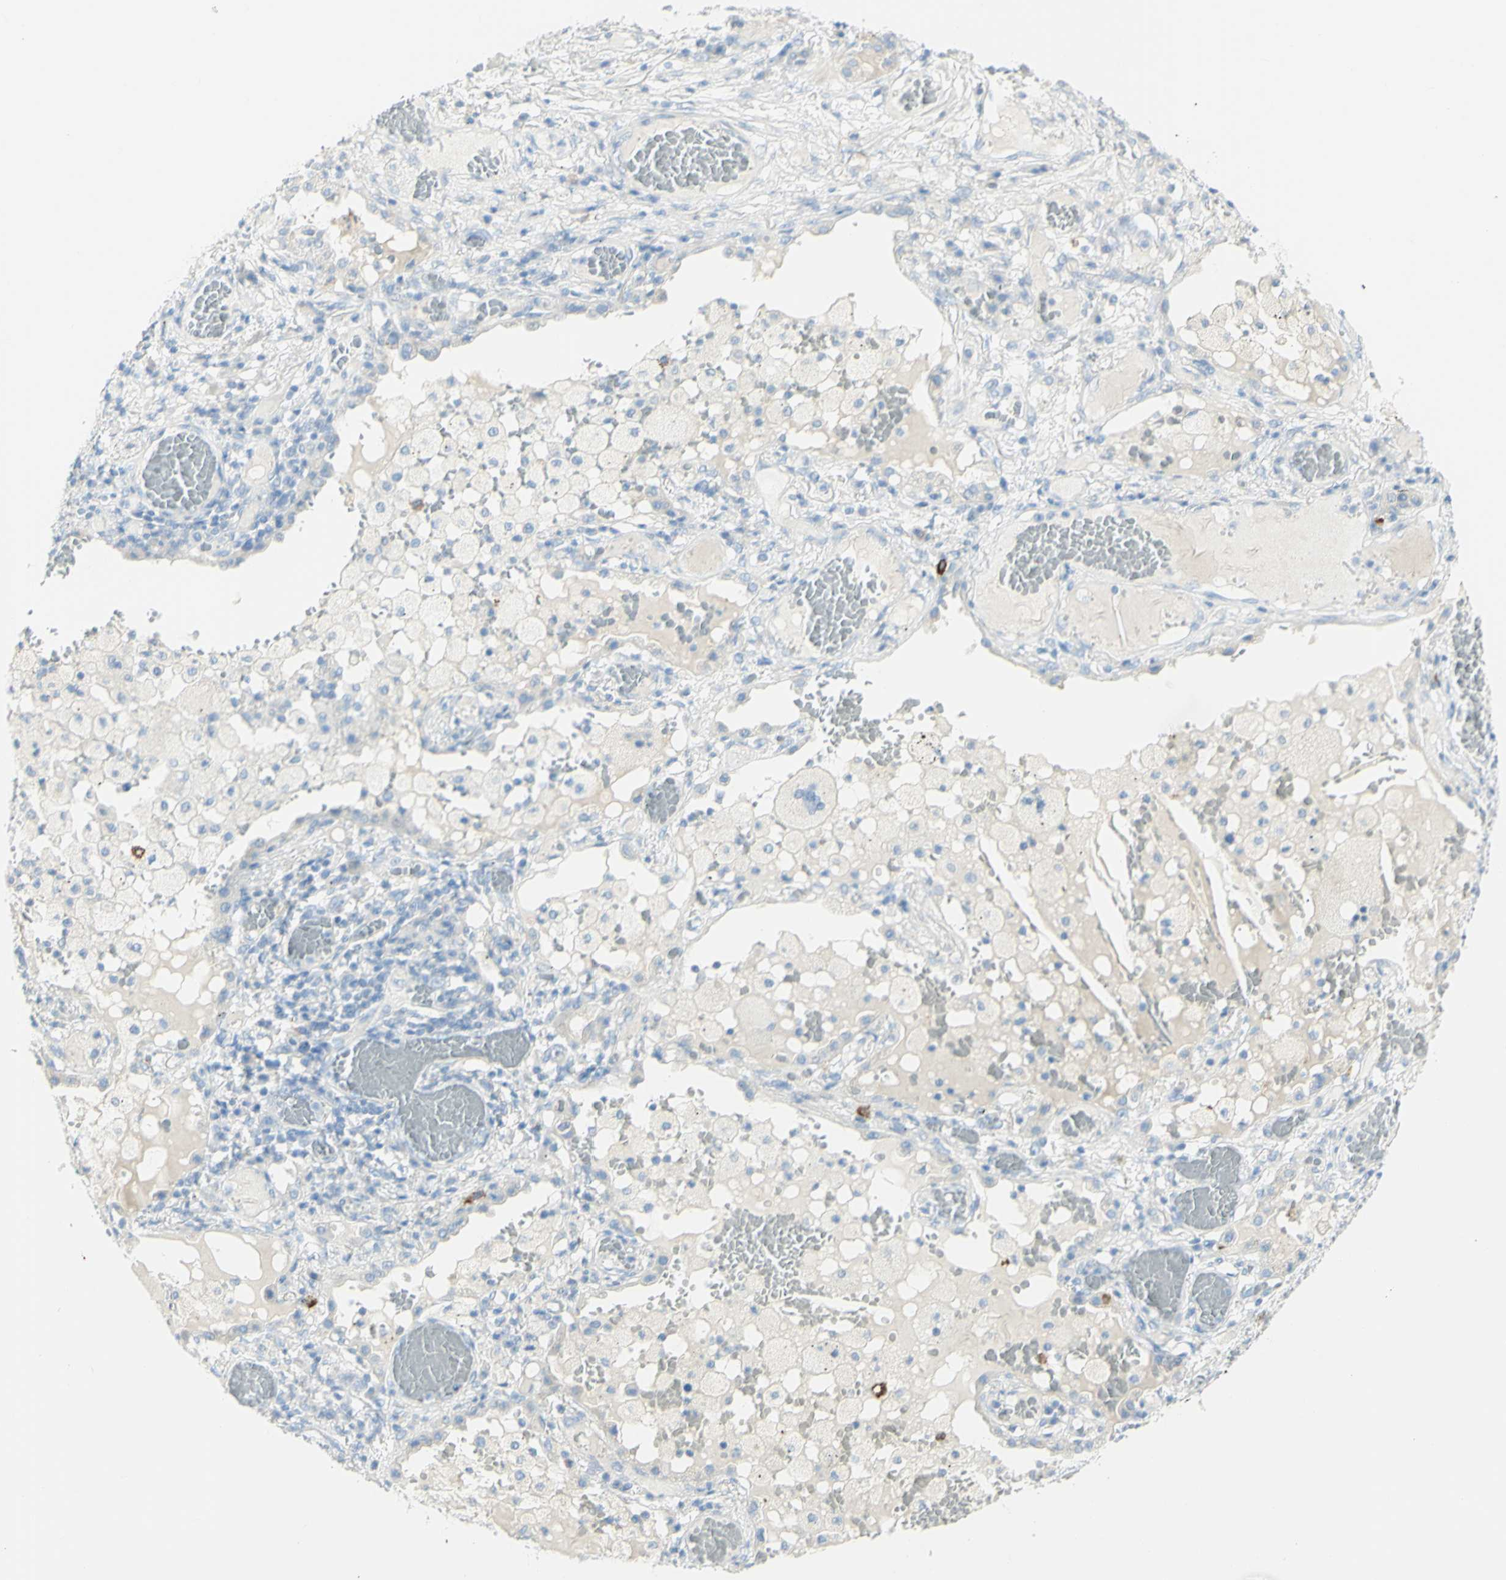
{"staining": {"intensity": "negative", "quantity": "none", "location": "none"}, "tissue": "lung cancer", "cell_type": "Tumor cells", "image_type": "cancer", "snomed": [{"axis": "morphology", "description": "Squamous cell carcinoma, NOS"}, {"axis": "topography", "description": "Lung"}], "caption": "This is an immunohistochemistry (IHC) micrograph of squamous cell carcinoma (lung). There is no staining in tumor cells.", "gene": "LETM1", "patient": {"sex": "male", "age": 71}}